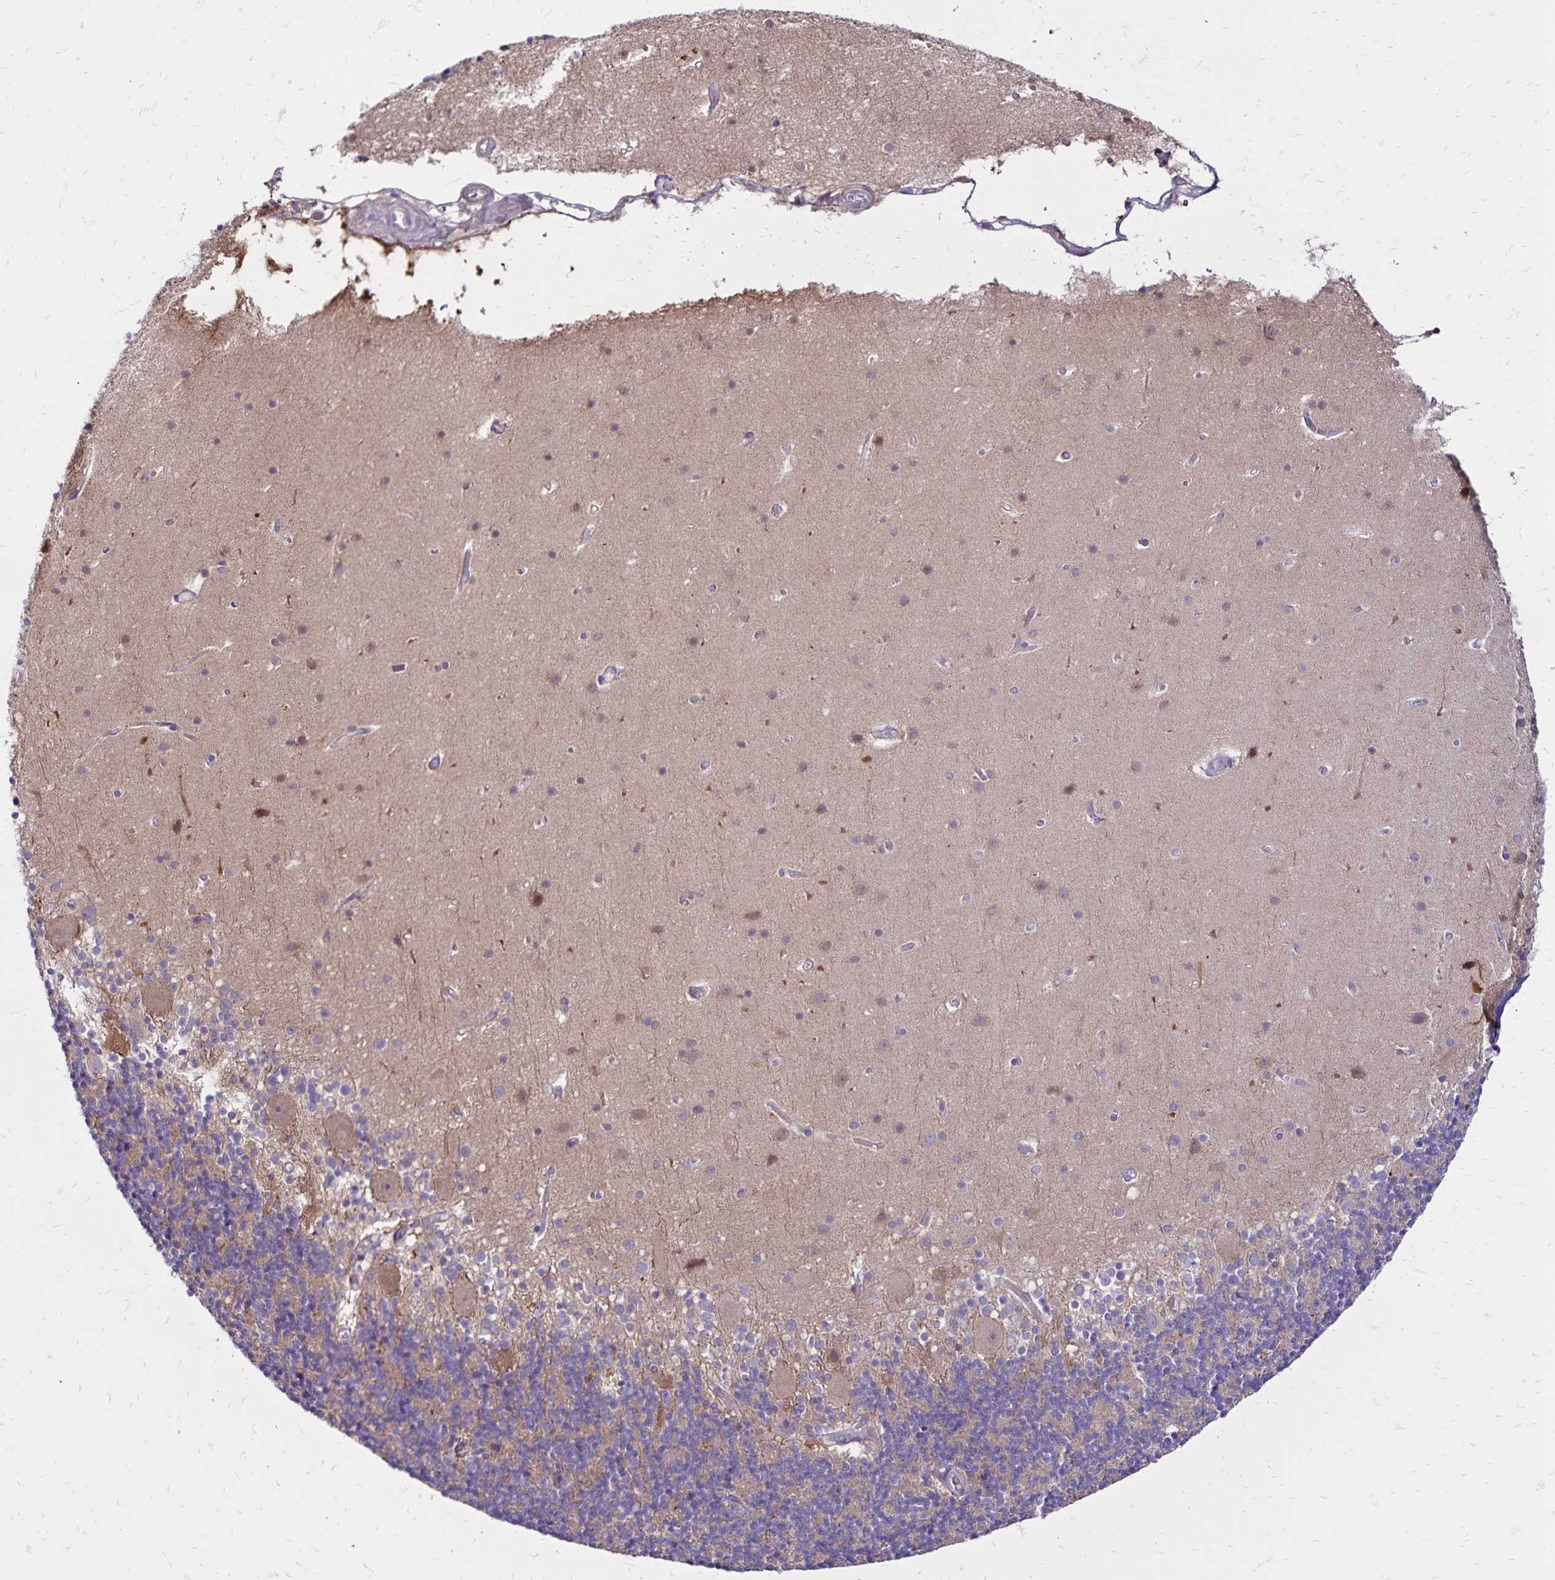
{"staining": {"intensity": "negative", "quantity": "none", "location": "none"}, "tissue": "cerebellum", "cell_type": "Cells in granular layer", "image_type": "normal", "snomed": [{"axis": "morphology", "description": "Normal tissue, NOS"}, {"axis": "topography", "description": "Cerebellum"}], "caption": "A histopathology image of human cerebellum is negative for staining in cells in granular layer. (Immunohistochemistry, brightfield microscopy, high magnification).", "gene": "FSD1", "patient": {"sex": "male", "age": 70}}